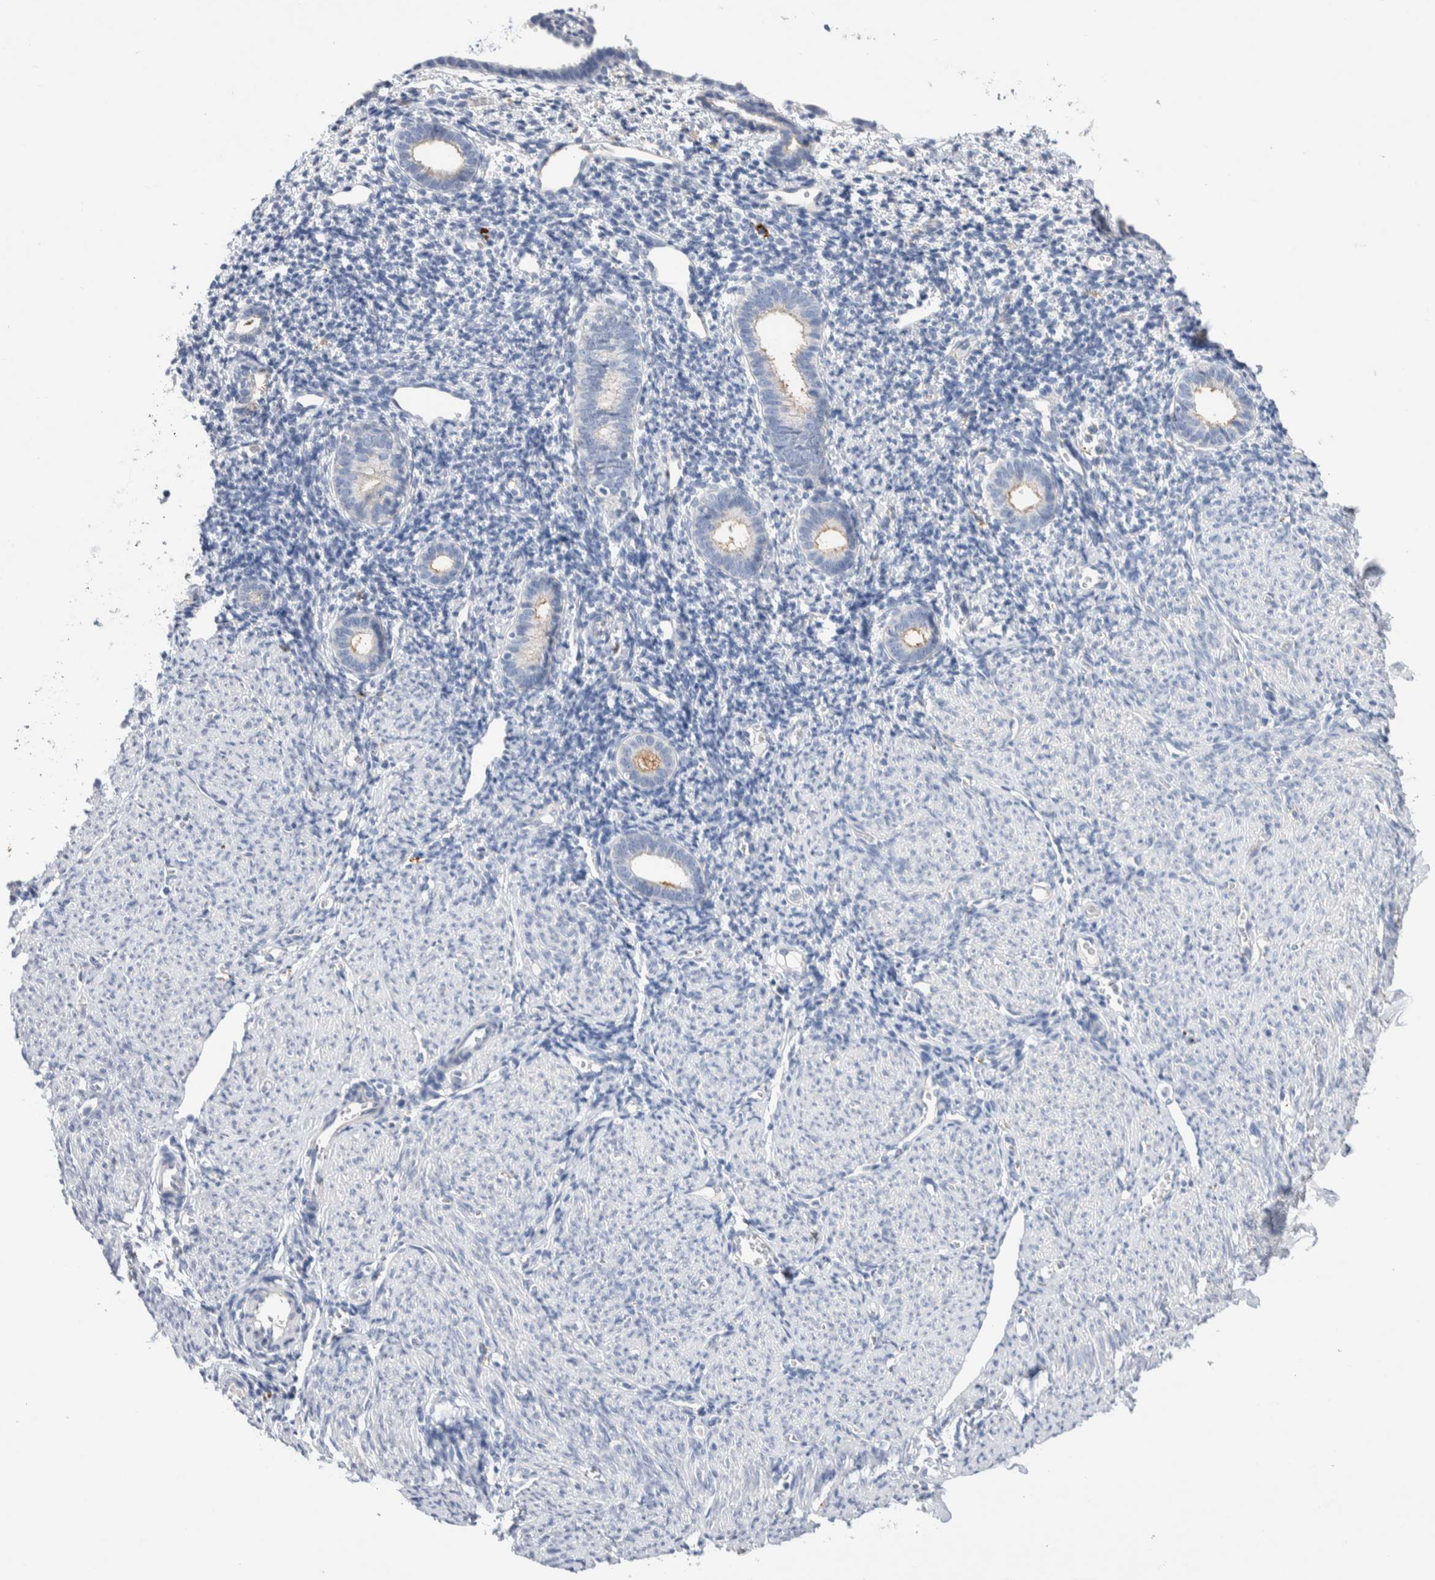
{"staining": {"intensity": "negative", "quantity": "none", "location": "none"}, "tissue": "endometrium", "cell_type": "Cells in endometrial stroma", "image_type": "normal", "snomed": [{"axis": "morphology", "description": "Normal tissue, NOS"}, {"axis": "morphology", "description": "Adenocarcinoma, NOS"}, {"axis": "topography", "description": "Endometrium"}], "caption": "Immunohistochemical staining of unremarkable human endometrium shows no significant staining in cells in endometrial stroma.", "gene": "METRNL", "patient": {"sex": "female", "age": 57}}